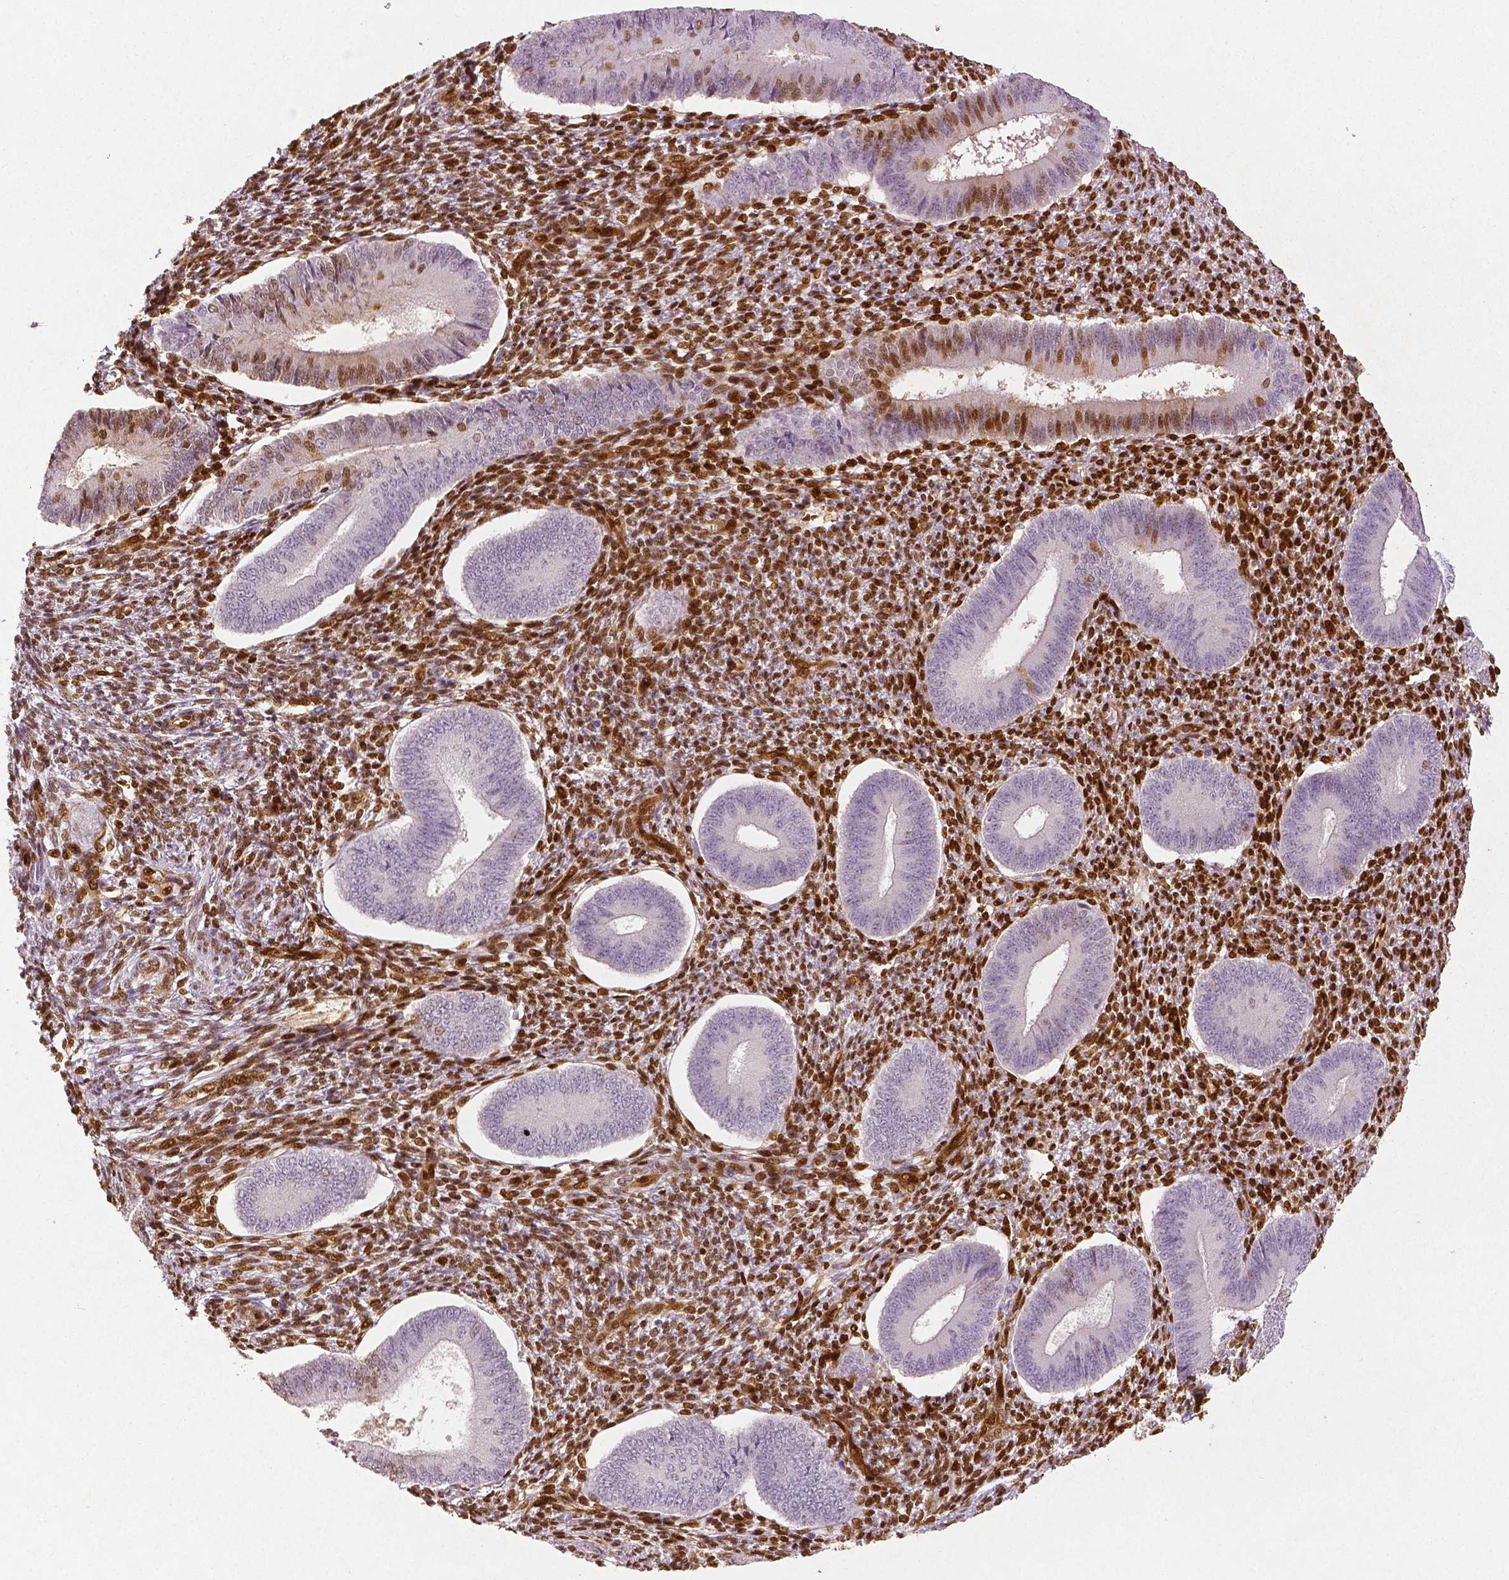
{"staining": {"intensity": "moderate", "quantity": ">75%", "location": "cytoplasmic/membranous,nuclear"}, "tissue": "endometrium", "cell_type": "Cells in endometrial stroma", "image_type": "normal", "snomed": [{"axis": "morphology", "description": "Normal tissue, NOS"}, {"axis": "topography", "description": "Endometrium"}], "caption": "High-power microscopy captured an immunohistochemistry (IHC) micrograph of benign endometrium, revealing moderate cytoplasmic/membranous,nuclear positivity in about >75% of cells in endometrial stroma. The protein is stained brown, and the nuclei are stained in blue (DAB IHC with brightfield microscopy, high magnification).", "gene": "WWTR1", "patient": {"sex": "female", "age": 42}}